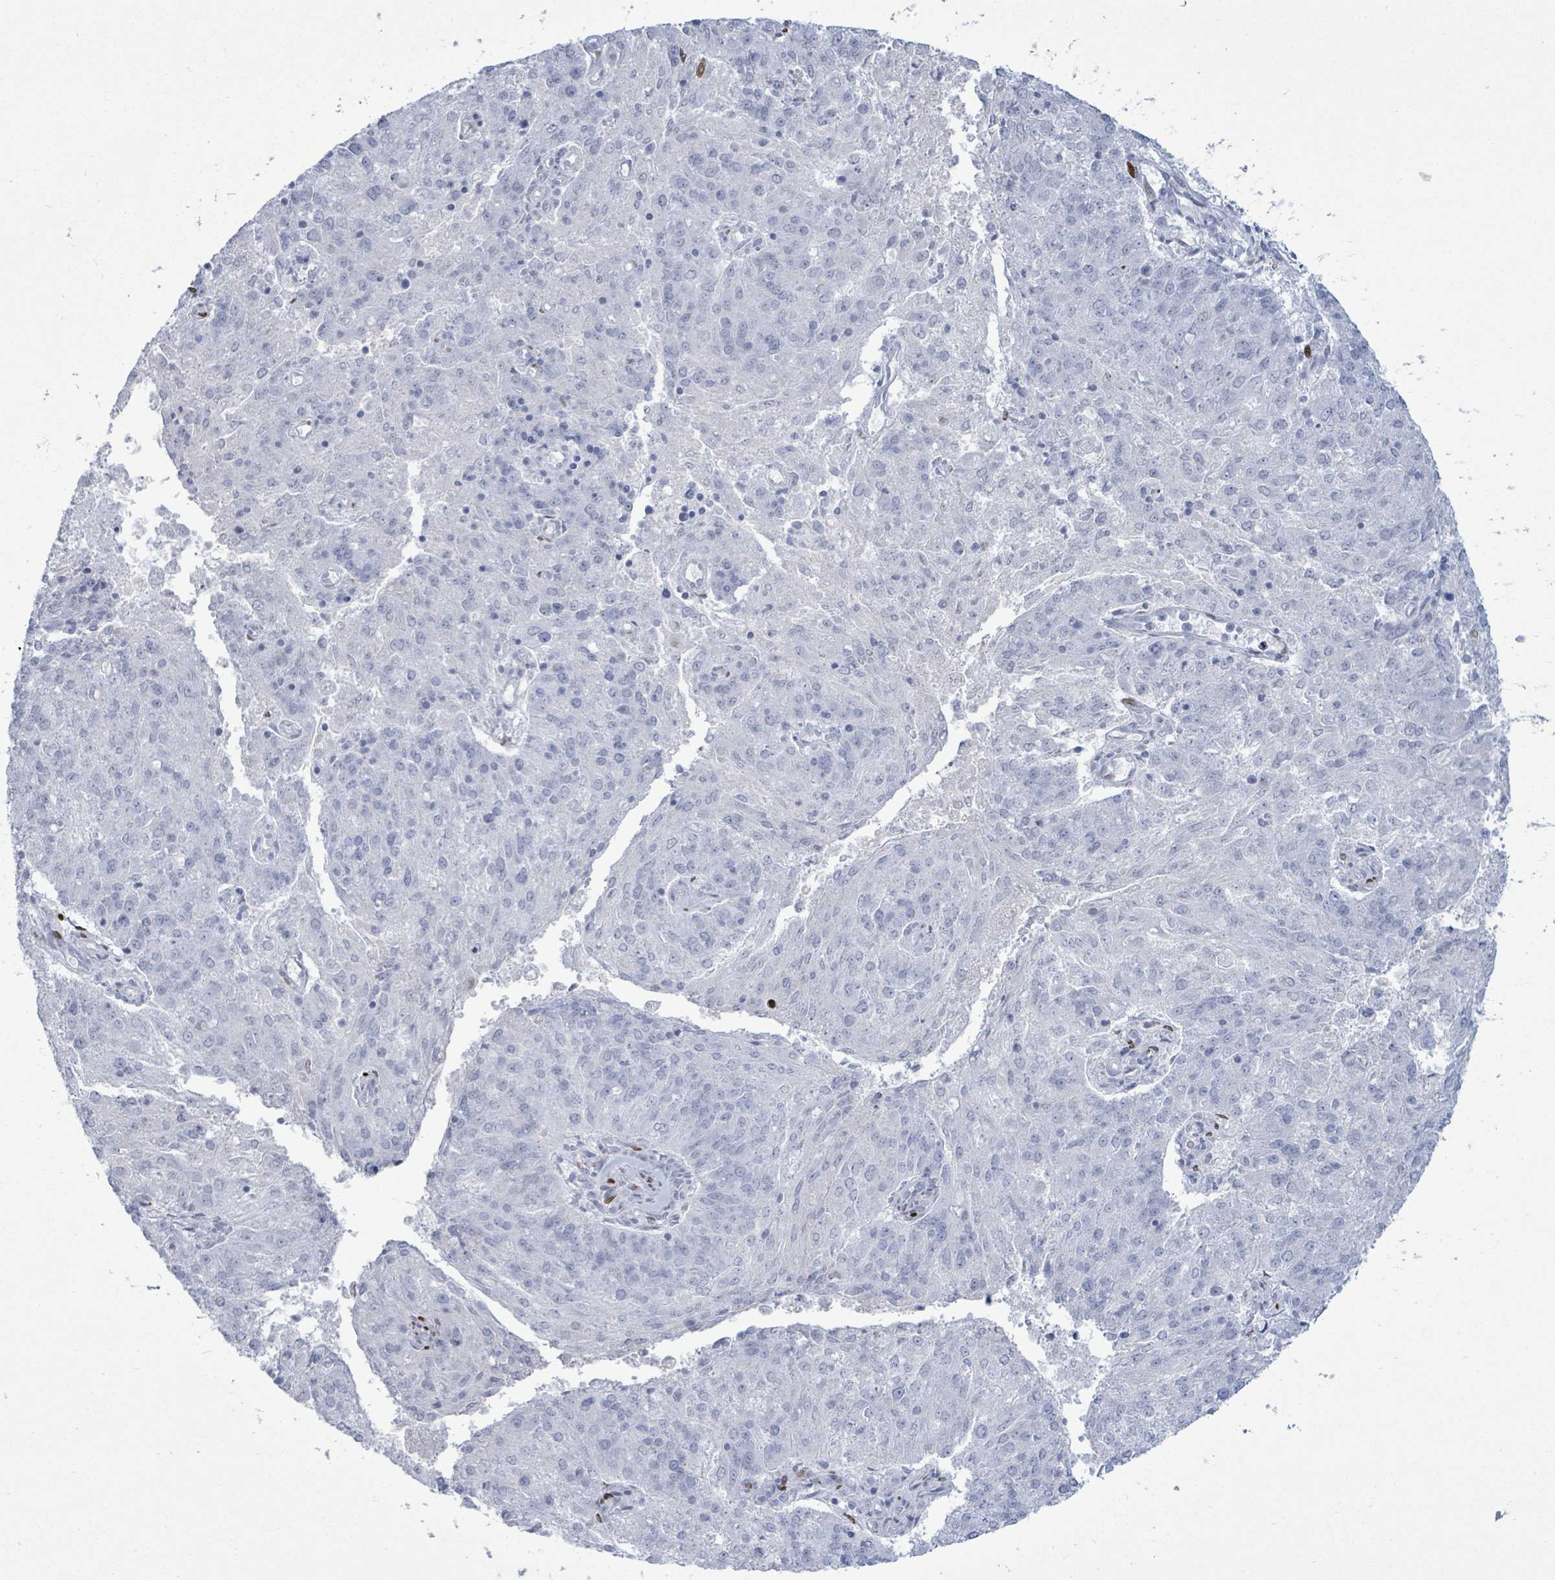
{"staining": {"intensity": "negative", "quantity": "none", "location": "none"}, "tissue": "endometrial cancer", "cell_type": "Tumor cells", "image_type": "cancer", "snomed": [{"axis": "morphology", "description": "Adenocarcinoma, NOS"}, {"axis": "topography", "description": "Endometrium"}], "caption": "Immunohistochemistry (IHC) photomicrograph of human endometrial cancer (adenocarcinoma) stained for a protein (brown), which demonstrates no staining in tumor cells.", "gene": "MALL", "patient": {"sex": "female", "age": 82}}